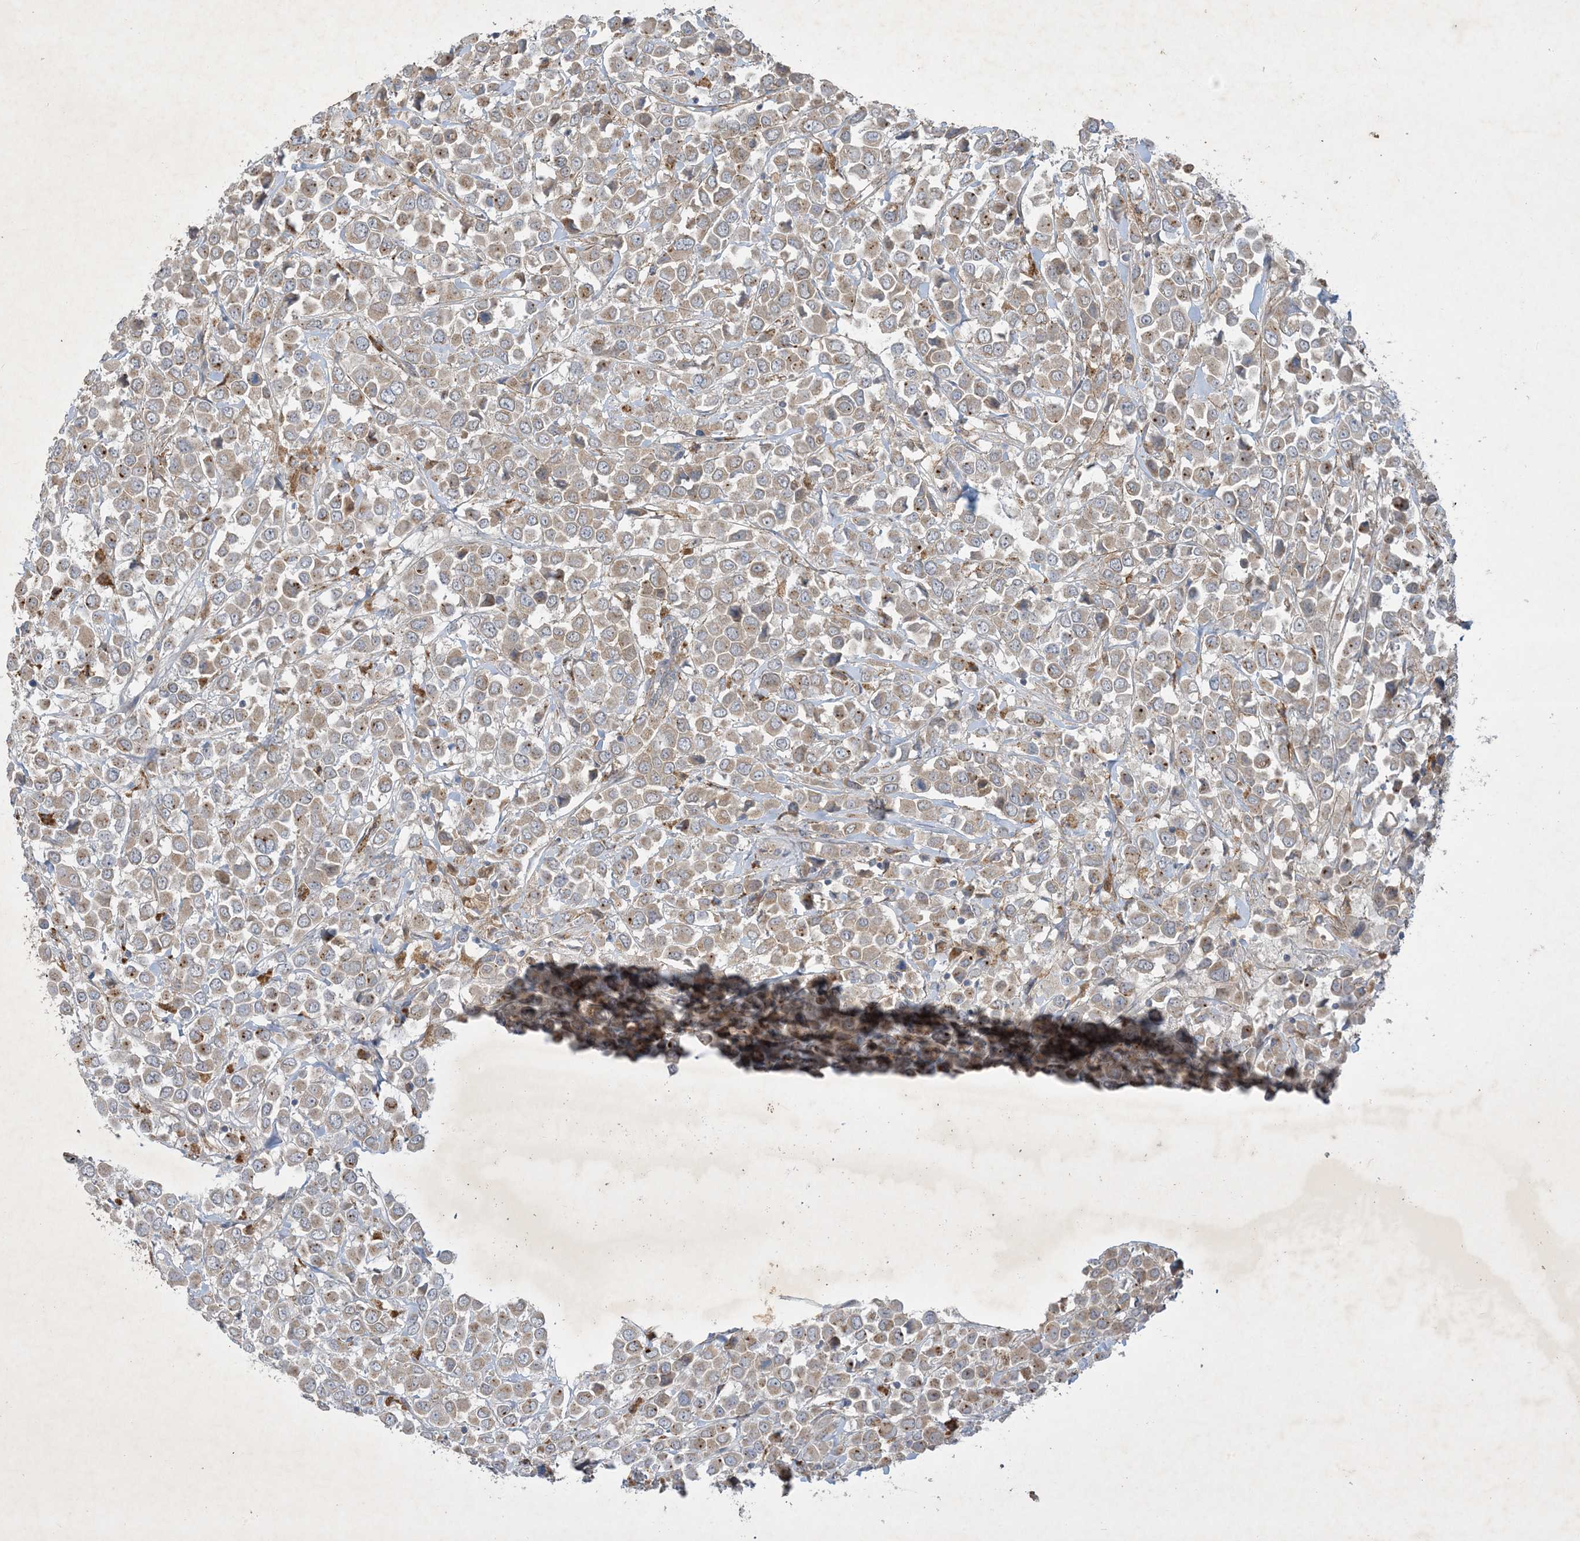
{"staining": {"intensity": "weak", "quantity": ">75%", "location": "cytoplasmic/membranous"}, "tissue": "breast cancer", "cell_type": "Tumor cells", "image_type": "cancer", "snomed": [{"axis": "morphology", "description": "Duct carcinoma"}, {"axis": "topography", "description": "Breast"}], "caption": "Protein expression analysis of human breast cancer (infiltrating ductal carcinoma) reveals weak cytoplasmic/membranous expression in about >75% of tumor cells.", "gene": "MRPS18A", "patient": {"sex": "female", "age": 61}}